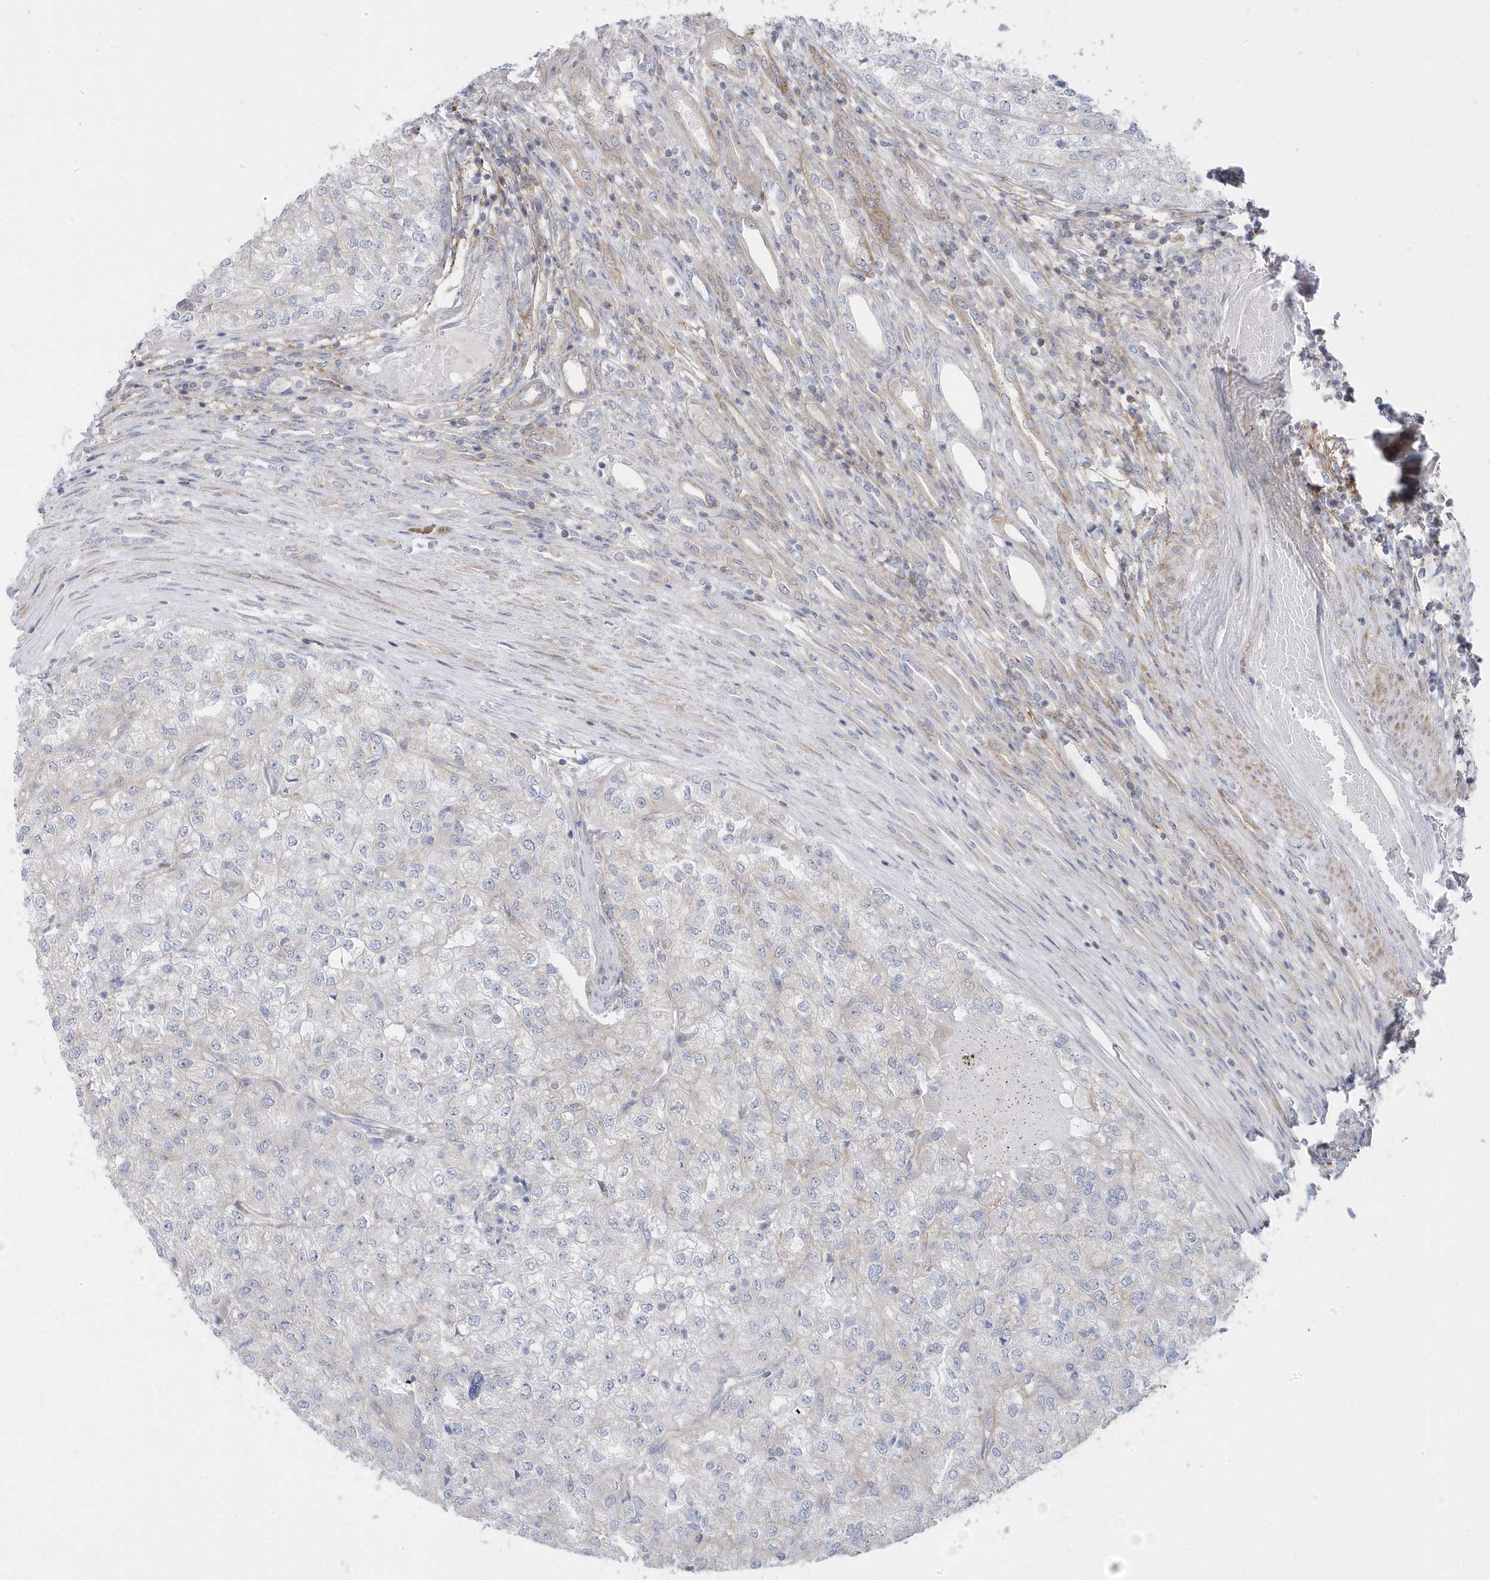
{"staining": {"intensity": "negative", "quantity": "none", "location": "none"}, "tissue": "renal cancer", "cell_type": "Tumor cells", "image_type": "cancer", "snomed": [{"axis": "morphology", "description": "Adenocarcinoma, NOS"}, {"axis": "topography", "description": "Kidney"}], "caption": "IHC micrograph of human renal cancer stained for a protein (brown), which reveals no positivity in tumor cells. The staining is performed using DAB brown chromogen with nuclei counter-stained in using hematoxylin.", "gene": "ANAPC1", "patient": {"sex": "female", "age": 54}}